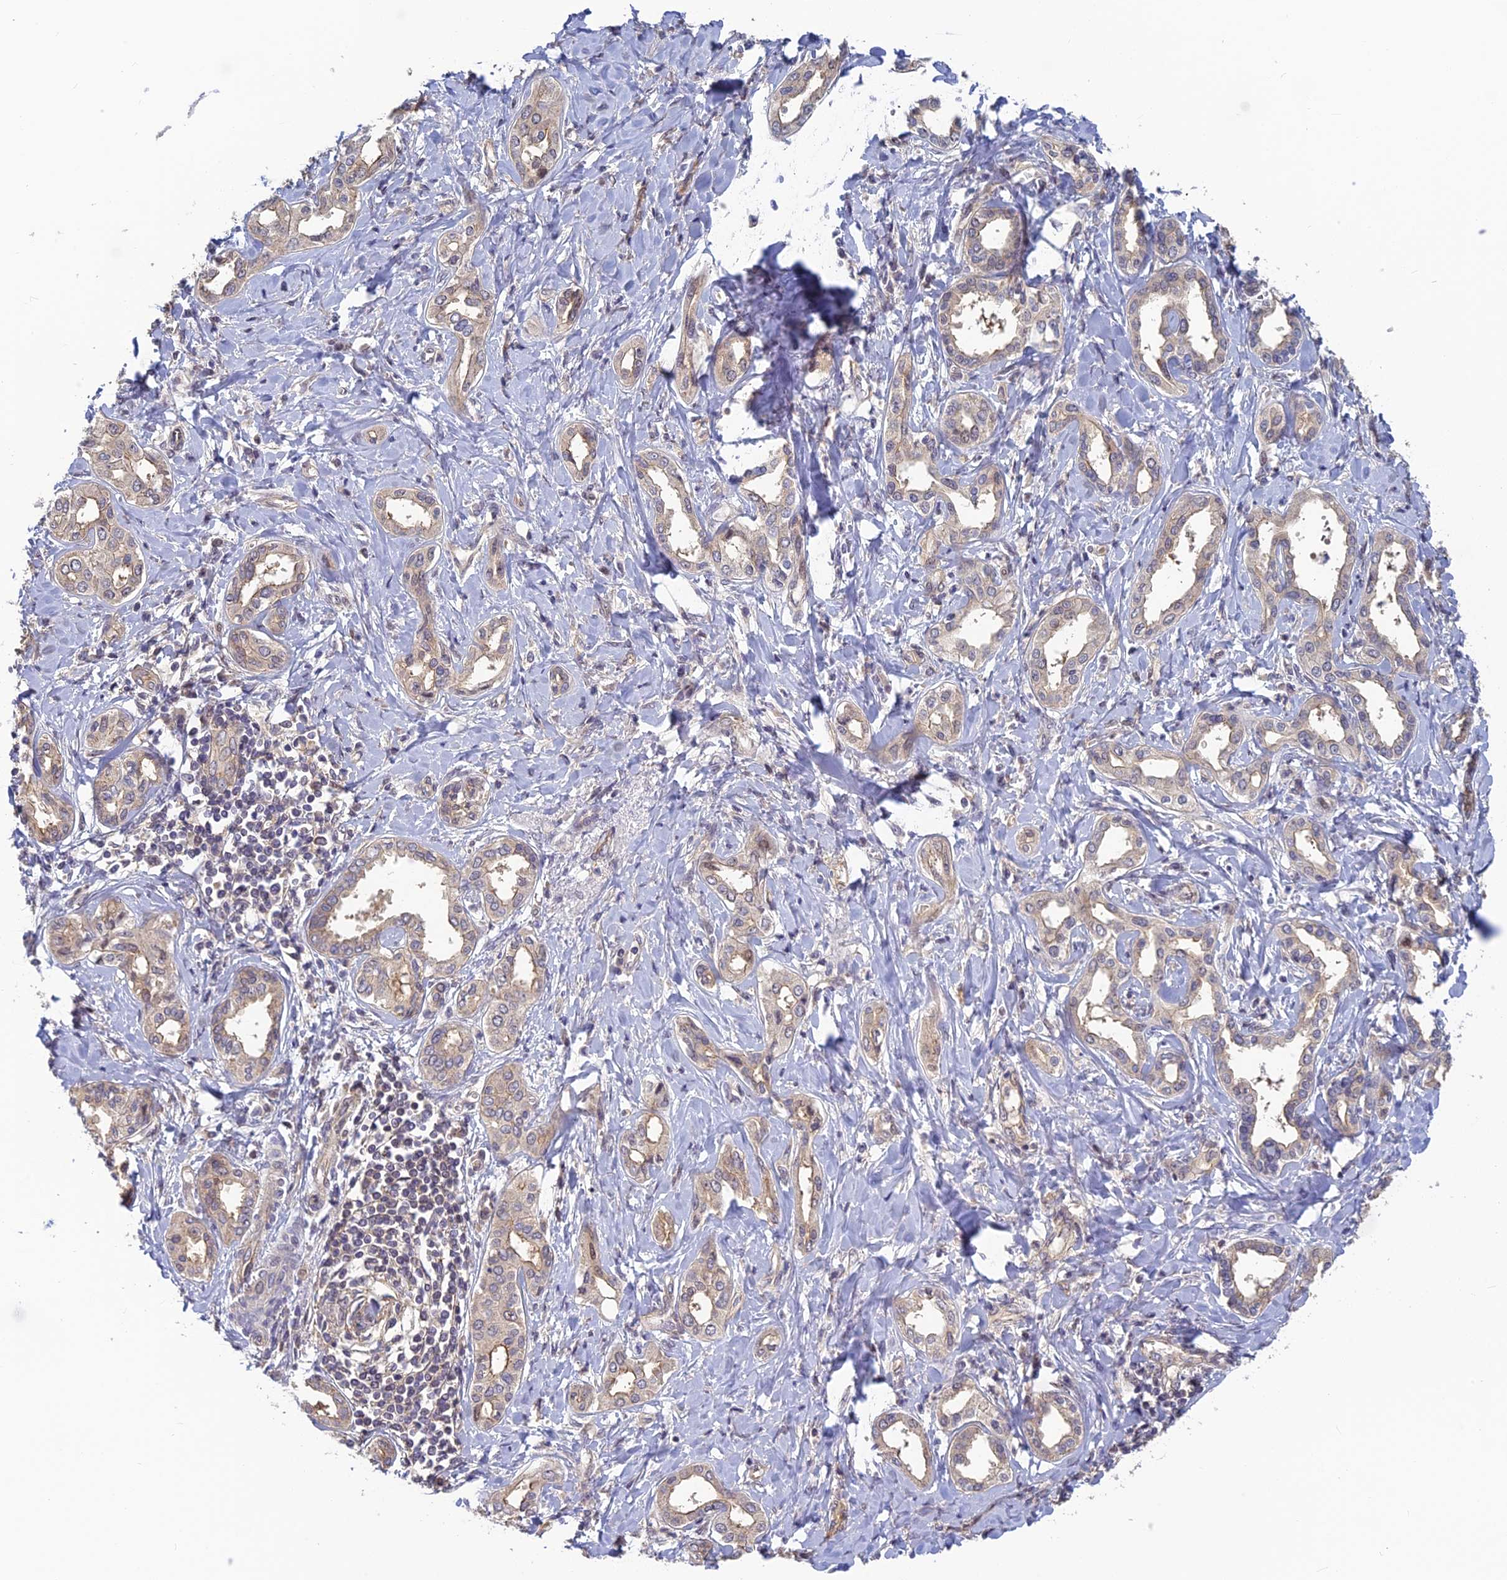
{"staining": {"intensity": "weak", "quantity": "<25%", "location": "cytoplasmic/membranous"}, "tissue": "liver cancer", "cell_type": "Tumor cells", "image_type": "cancer", "snomed": [{"axis": "morphology", "description": "Cholangiocarcinoma"}, {"axis": "topography", "description": "Liver"}], "caption": "There is no significant positivity in tumor cells of cholangiocarcinoma (liver).", "gene": "PIKFYVE", "patient": {"sex": "female", "age": 77}}